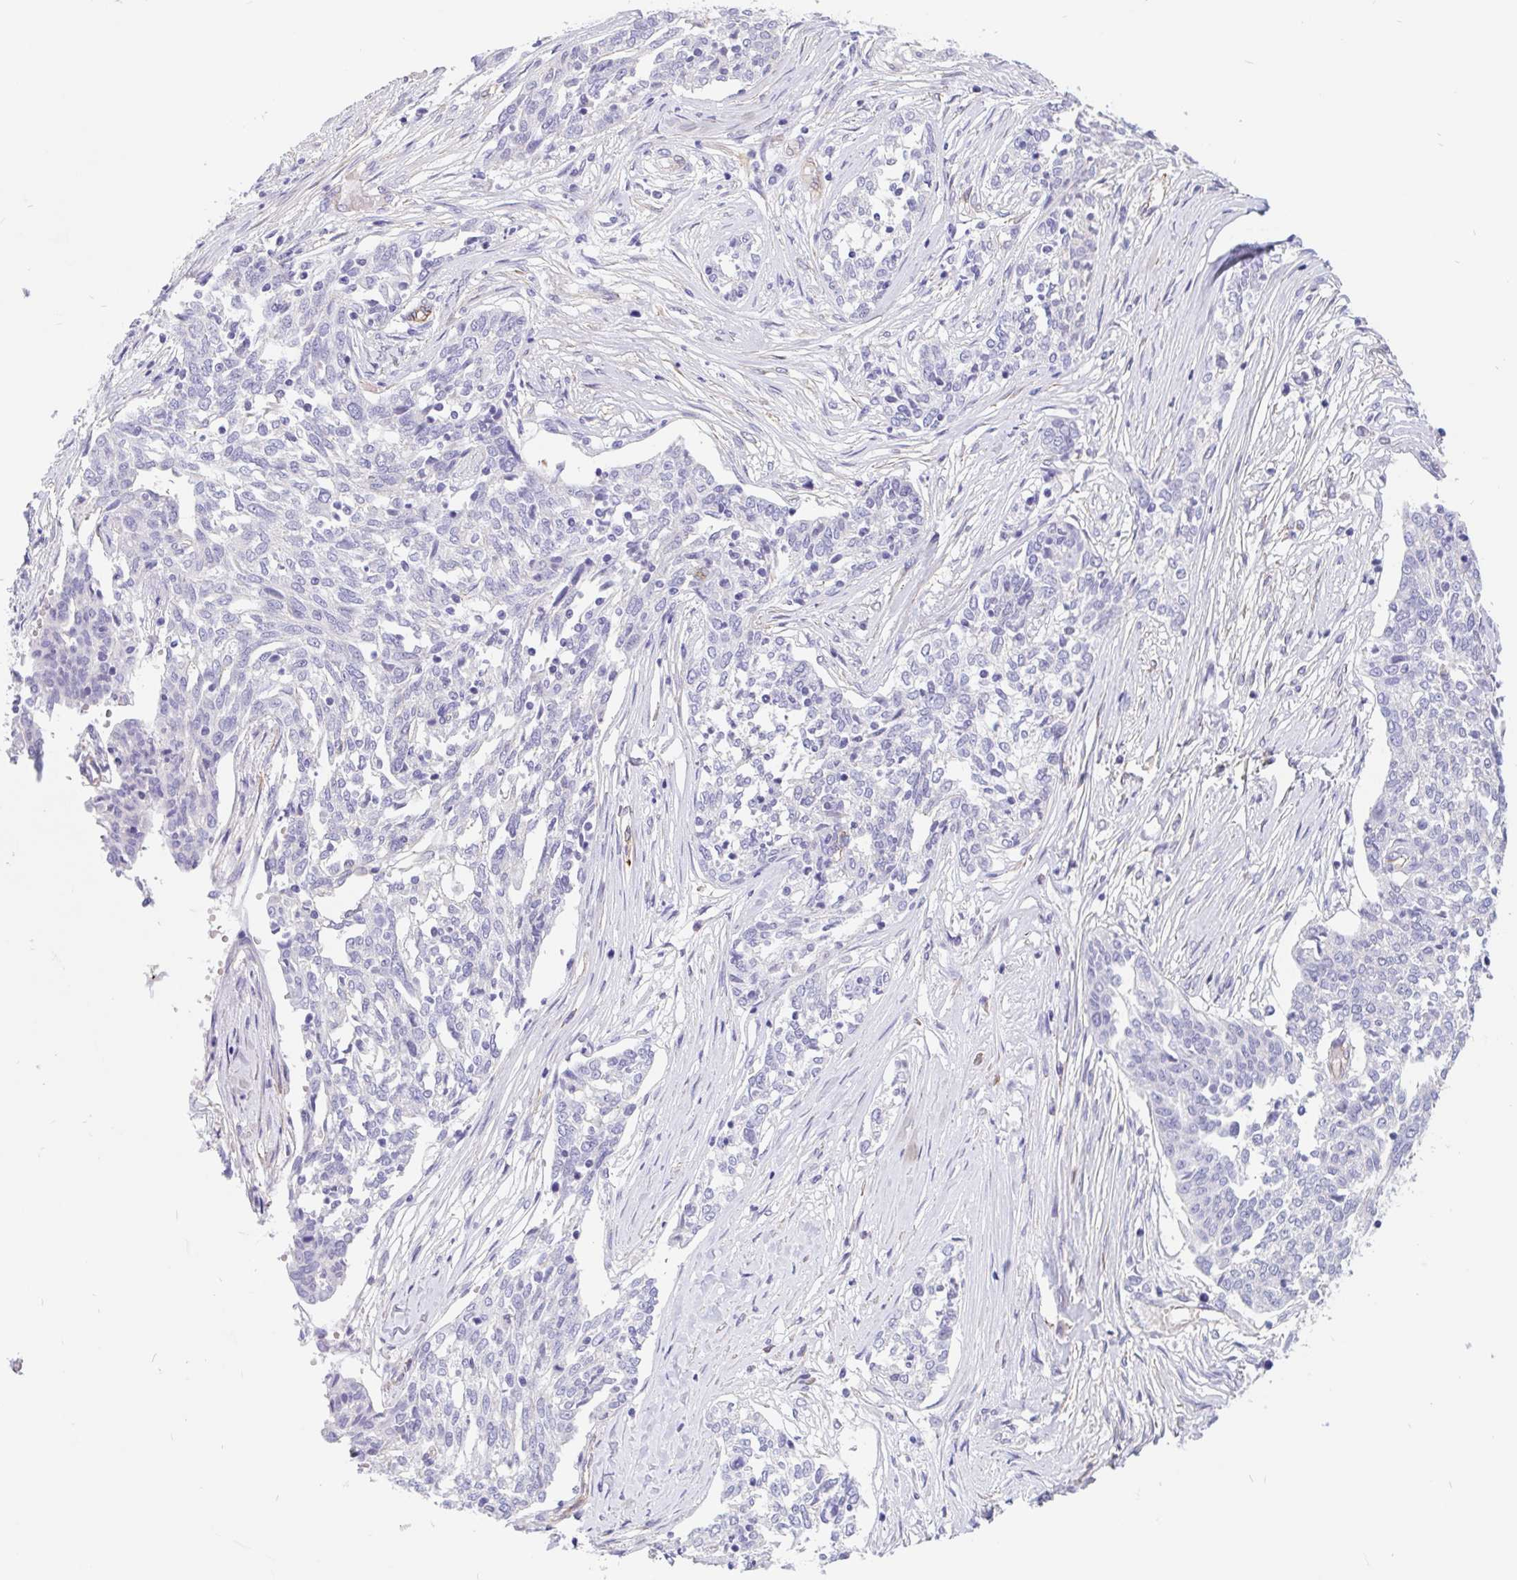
{"staining": {"intensity": "negative", "quantity": "none", "location": "none"}, "tissue": "ovarian cancer", "cell_type": "Tumor cells", "image_type": "cancer", "snomed": [{"axis": "morphology", "description": "Cystadenocarcinoma, serous, NOS"}, {"axis": "topography", "description": "Ovary"}], "caption": "Immunohistochemistry (IHC) of serous cystadenocarcinoma (ovarian) demonstrates no staining in tumor cells.", "gene": "LIMCH1", "patient": {"sex": "female", "age": 67}}